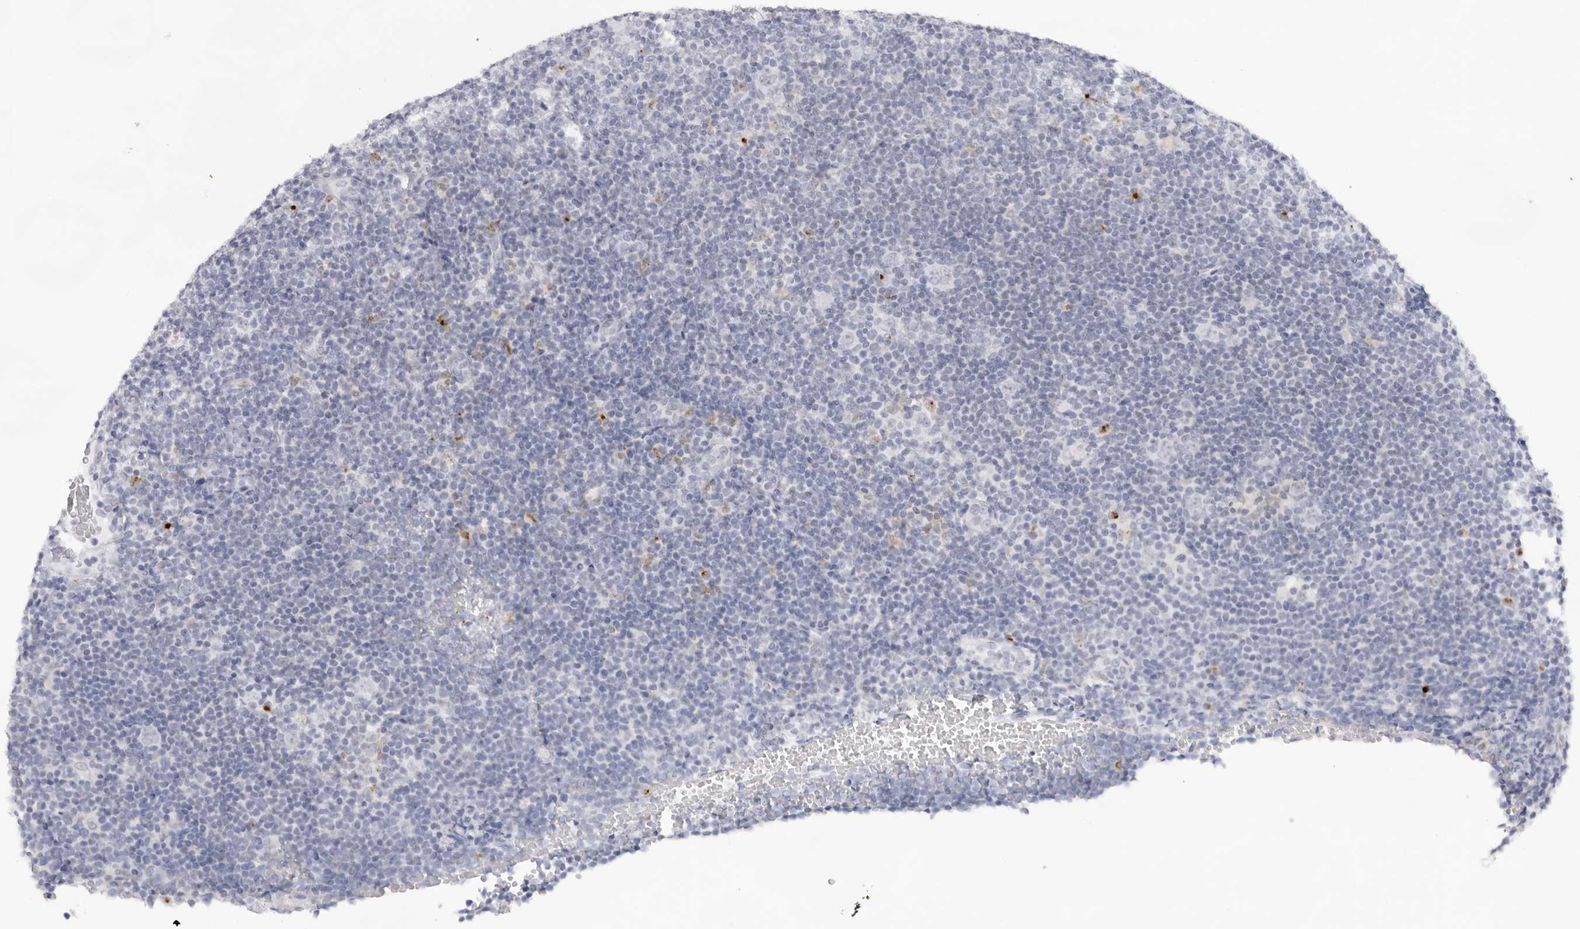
{"staining": {"intensity": "negative", "quantity": "none", "location": "none"}, "tissue": "lymphoma", "cell_type": "Tumor cells", "image_type": "cancer", "snomed": [{"axis": "morphology", "description": "Hodgkin's disease, NOS"}, {"axis": "topography", "description": "Lymph node"}], "caption": "The immunohistochemistry (IHC) histopathology image has no significant expression in tumor cells of Hodgkin's disease tissue.", "gene": "KLK12", "patient": {"sex": "female", "age": 57}}